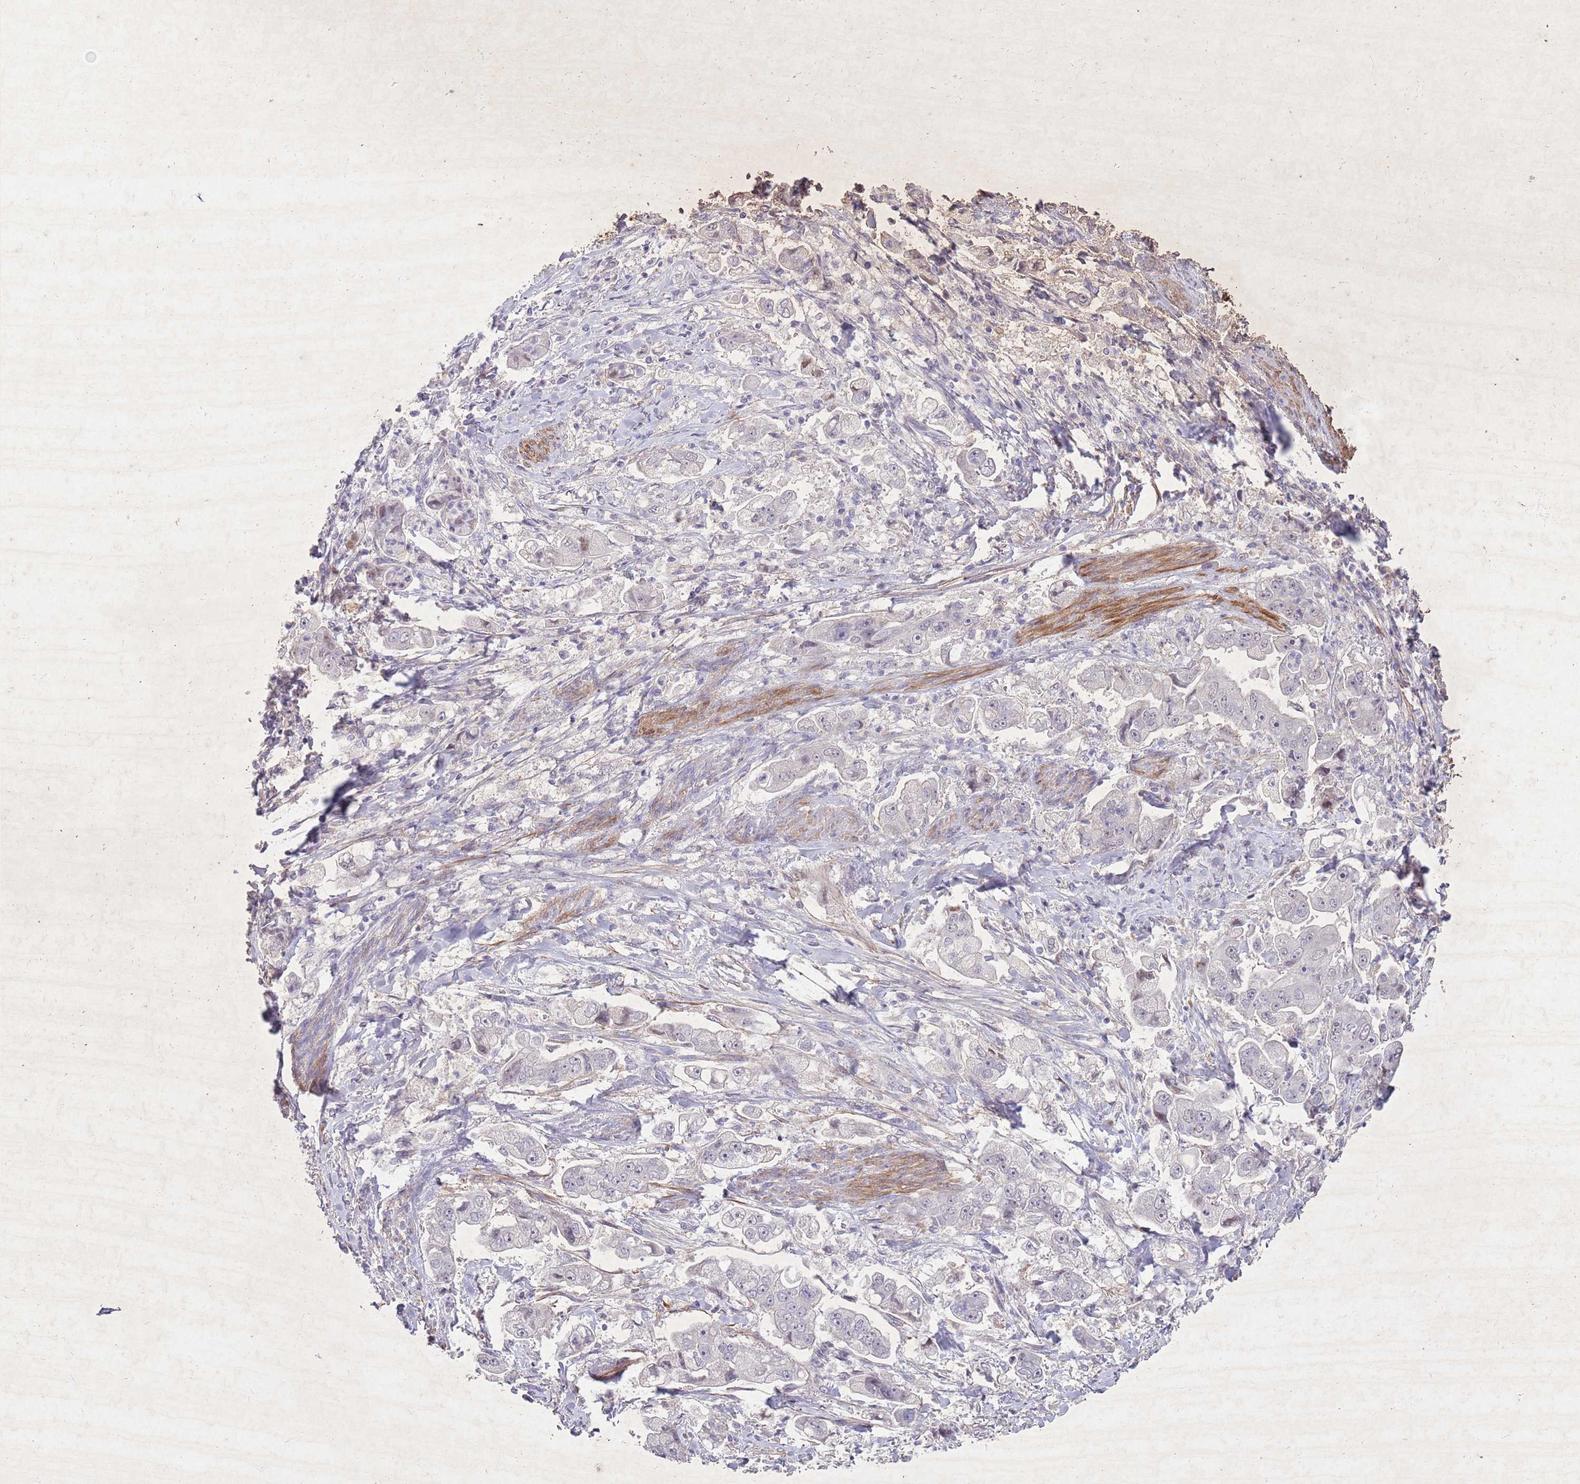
{"staining": {"intensity": "negative", "quantity": "none", "location": "none"}, "tissue": "stomach cancer", "cell_type": "Tumor cells", "image_type": "cancer", "snomed": [{"axis": "morphology", "description": "Adenocarcinoma, NOS"}, {"axis": "topography", "description": "Stomach"}], "caption": "Tumor cells show no significant positivity in stomach cancer.", "gene": "CCNI", "patient": {"sex": "male", "age": 62}}